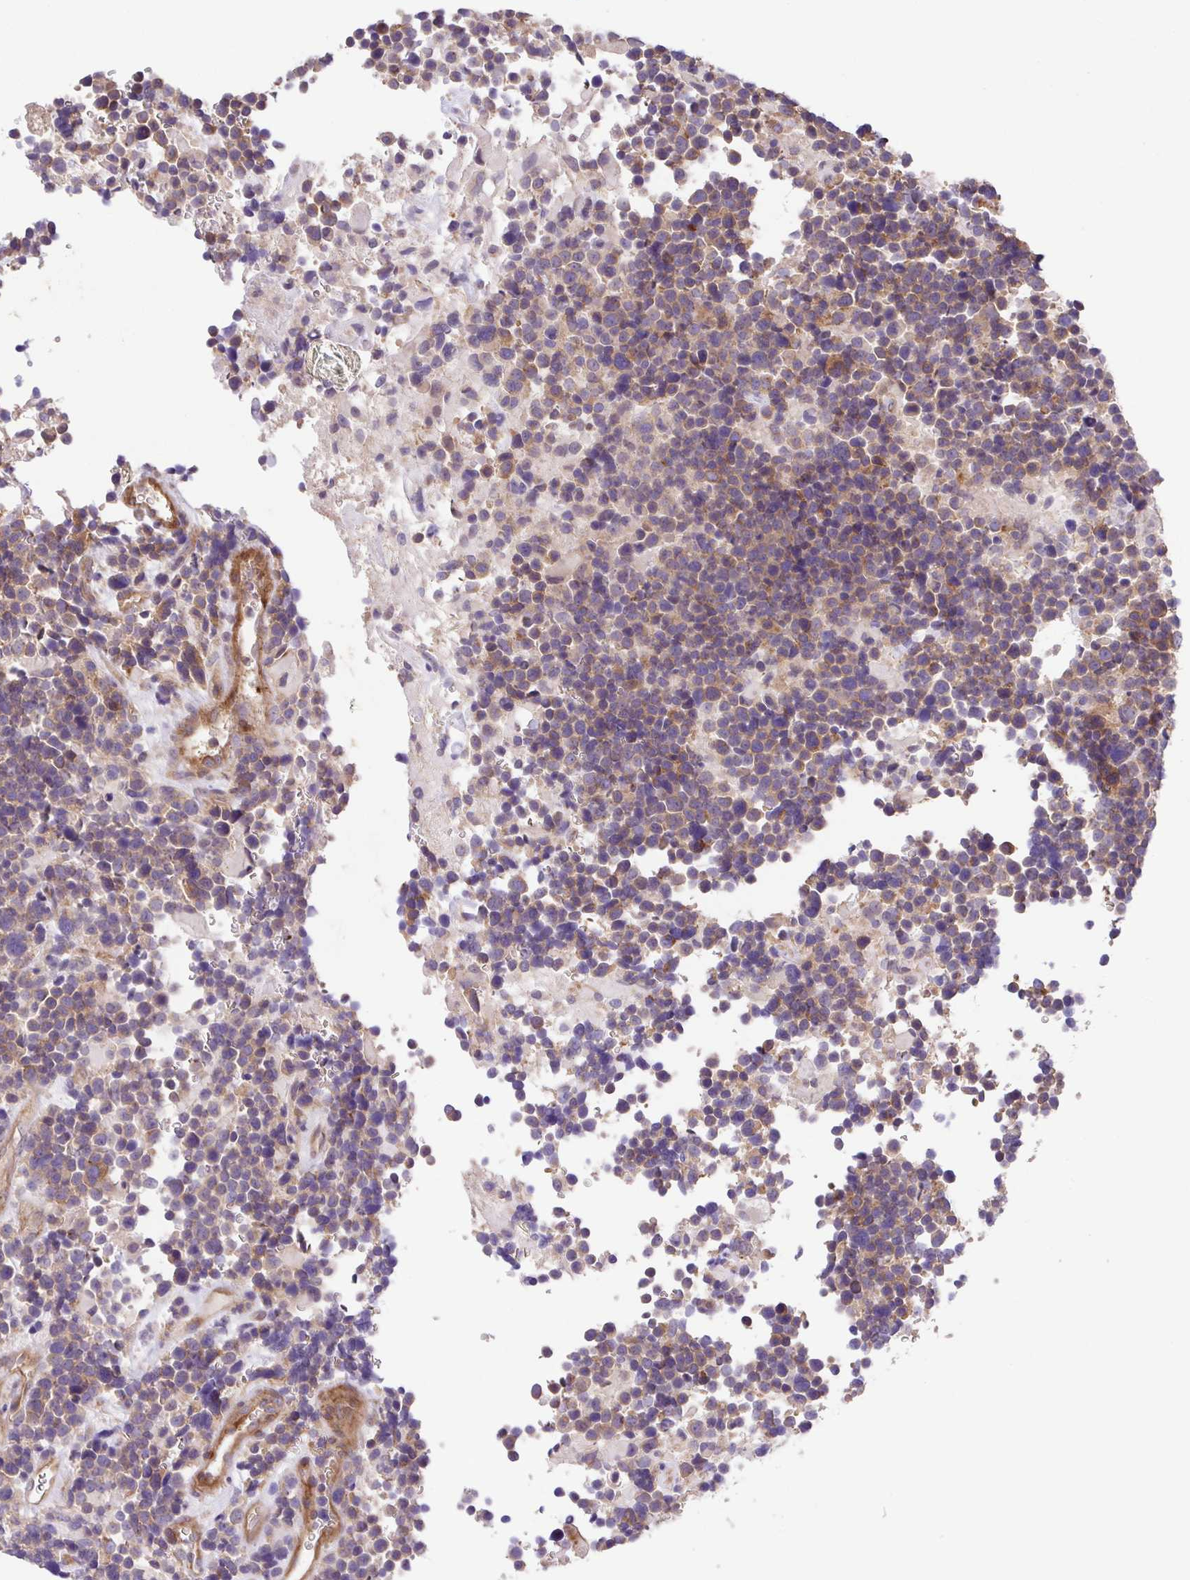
{"staining": {"intensity": "weak", "quantity": "25%-75%", "location": "cytoplasmic/membranous"}, "tissue": "glioma", "cell_type": "Tumor cells", "image_type": "cancer", "snomed": [{"axis": "morphology", "description": "Glioma, malignant, High grade"}, {"axis": "topography", "description": "Brain"}], "caption": "Protein staining by immunohistochemistry demonstrates weak cytoplasmic/membranous positivity in about 25%-75% of tumor cells in malignant high-grade glioma.", "gene": "IDE", "patient": {"sex": "male", "age": 33}}